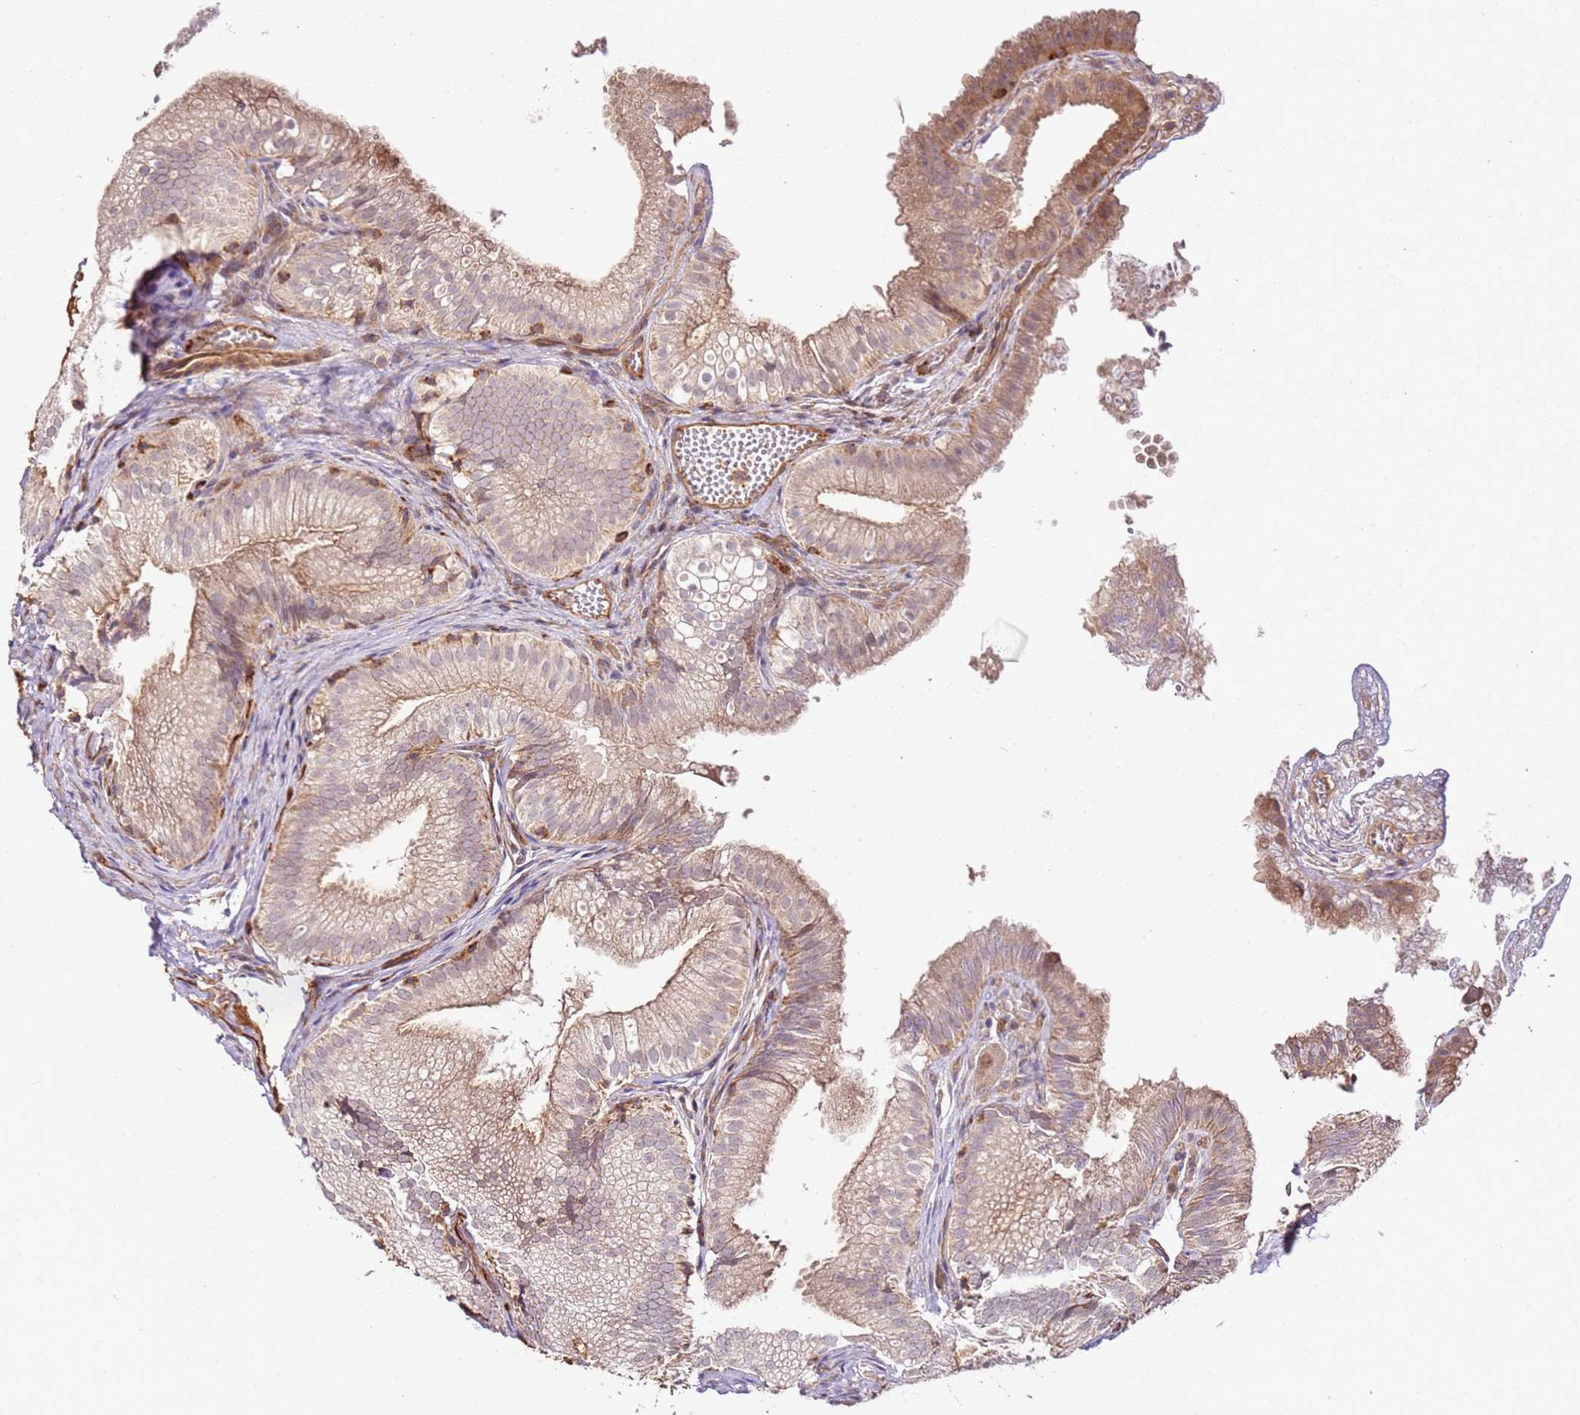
{"staining": {"intensity": "weak", "quantity": "25%-75%", "location": "cytoplasmic/membranous"}, "tissue": "gallbladder", "cell_type": "Glandular cells", "image_type": "normal", "snomed": [{"axis": "morphology", "description": "Normal tissue, NOS"}, {"axis": "topography", "description": "Gallbladder"}], "caption": "The histopathology image exhibits immunohistochemical staining of benign gallbladder. There is weak cytoplasmic/membranous staining is seen in about 25%-75% of glandular cells.", "gene": "CCNYL1", "patient": {"sex": "female", "age": 30}}